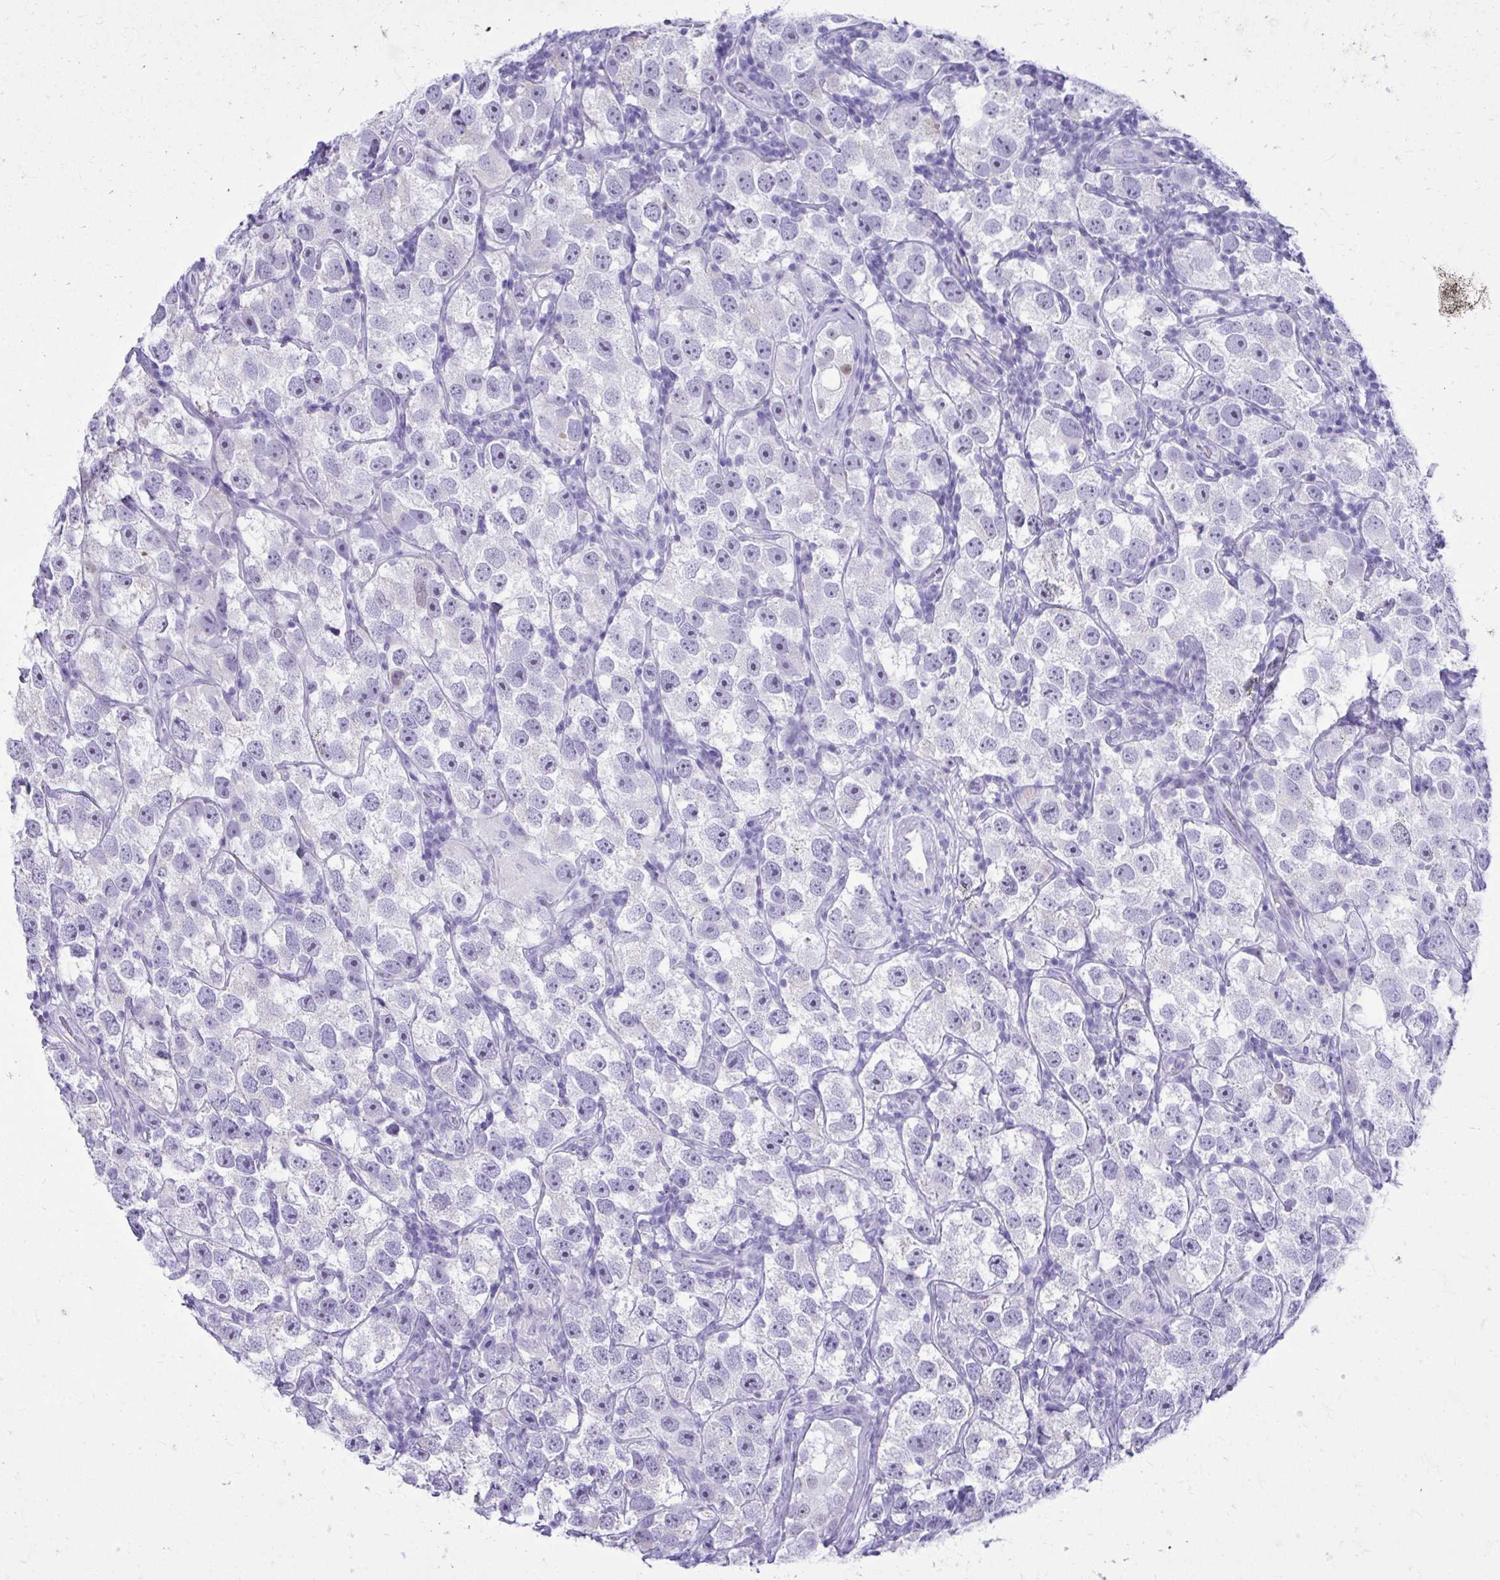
{"staining": {"intensity": "negative", "quantity": "none", "location": "none"}, "tissue": "testis cancer", "cell_type": "Tumor cells", "image_type": "cancer", "snomed": [{"axis": "morphology", "description": "Seminoma, NOS"}, {"axis": "topography", "description": "Testis"}], "caption": "The immunohistochemistry (IHC) micrograph has no significant staining in tumor cells of seminoma (testis) tissue.", "gene": "RALYL", "patient": {"sex": "male", "age": 26}}